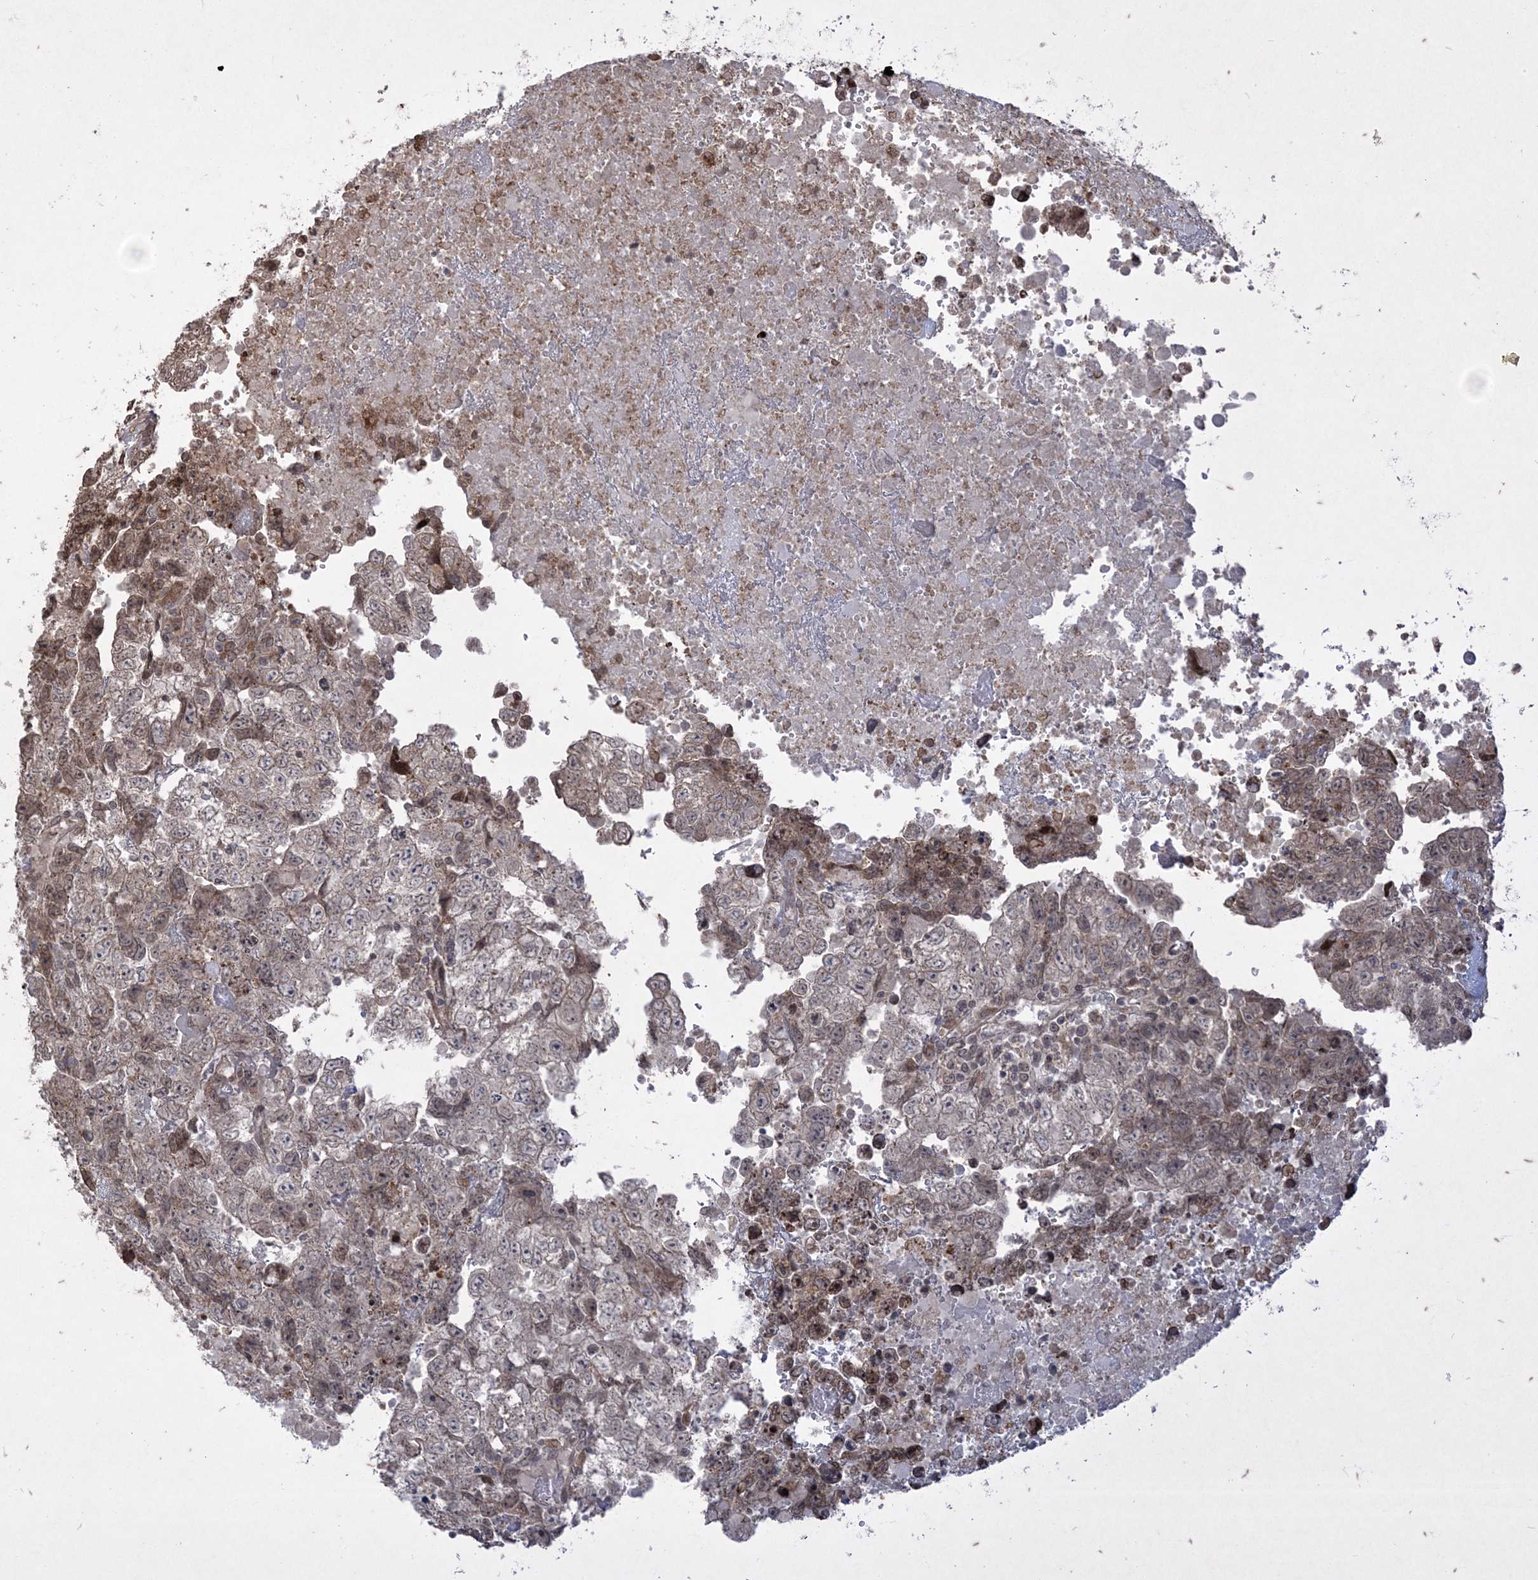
{"staining": {"intensity": "weak", "quantity": "<25%", "location": "nuclear"}, "tissue": "testis cancer", "cell_type": "Tumor cells", "image_type": "cancer", "snomed": [{"axis": "morphology", "description": "Carcinoma, Embryonal, NOS"}, {"axis": "topography", "description": "Testis"}], "caption": "The micrograph demonstrates no significant positivity in tumor cells of testis cancer.", "gene": "RRAS", "patient": {"sex": "male", "age": 37}}